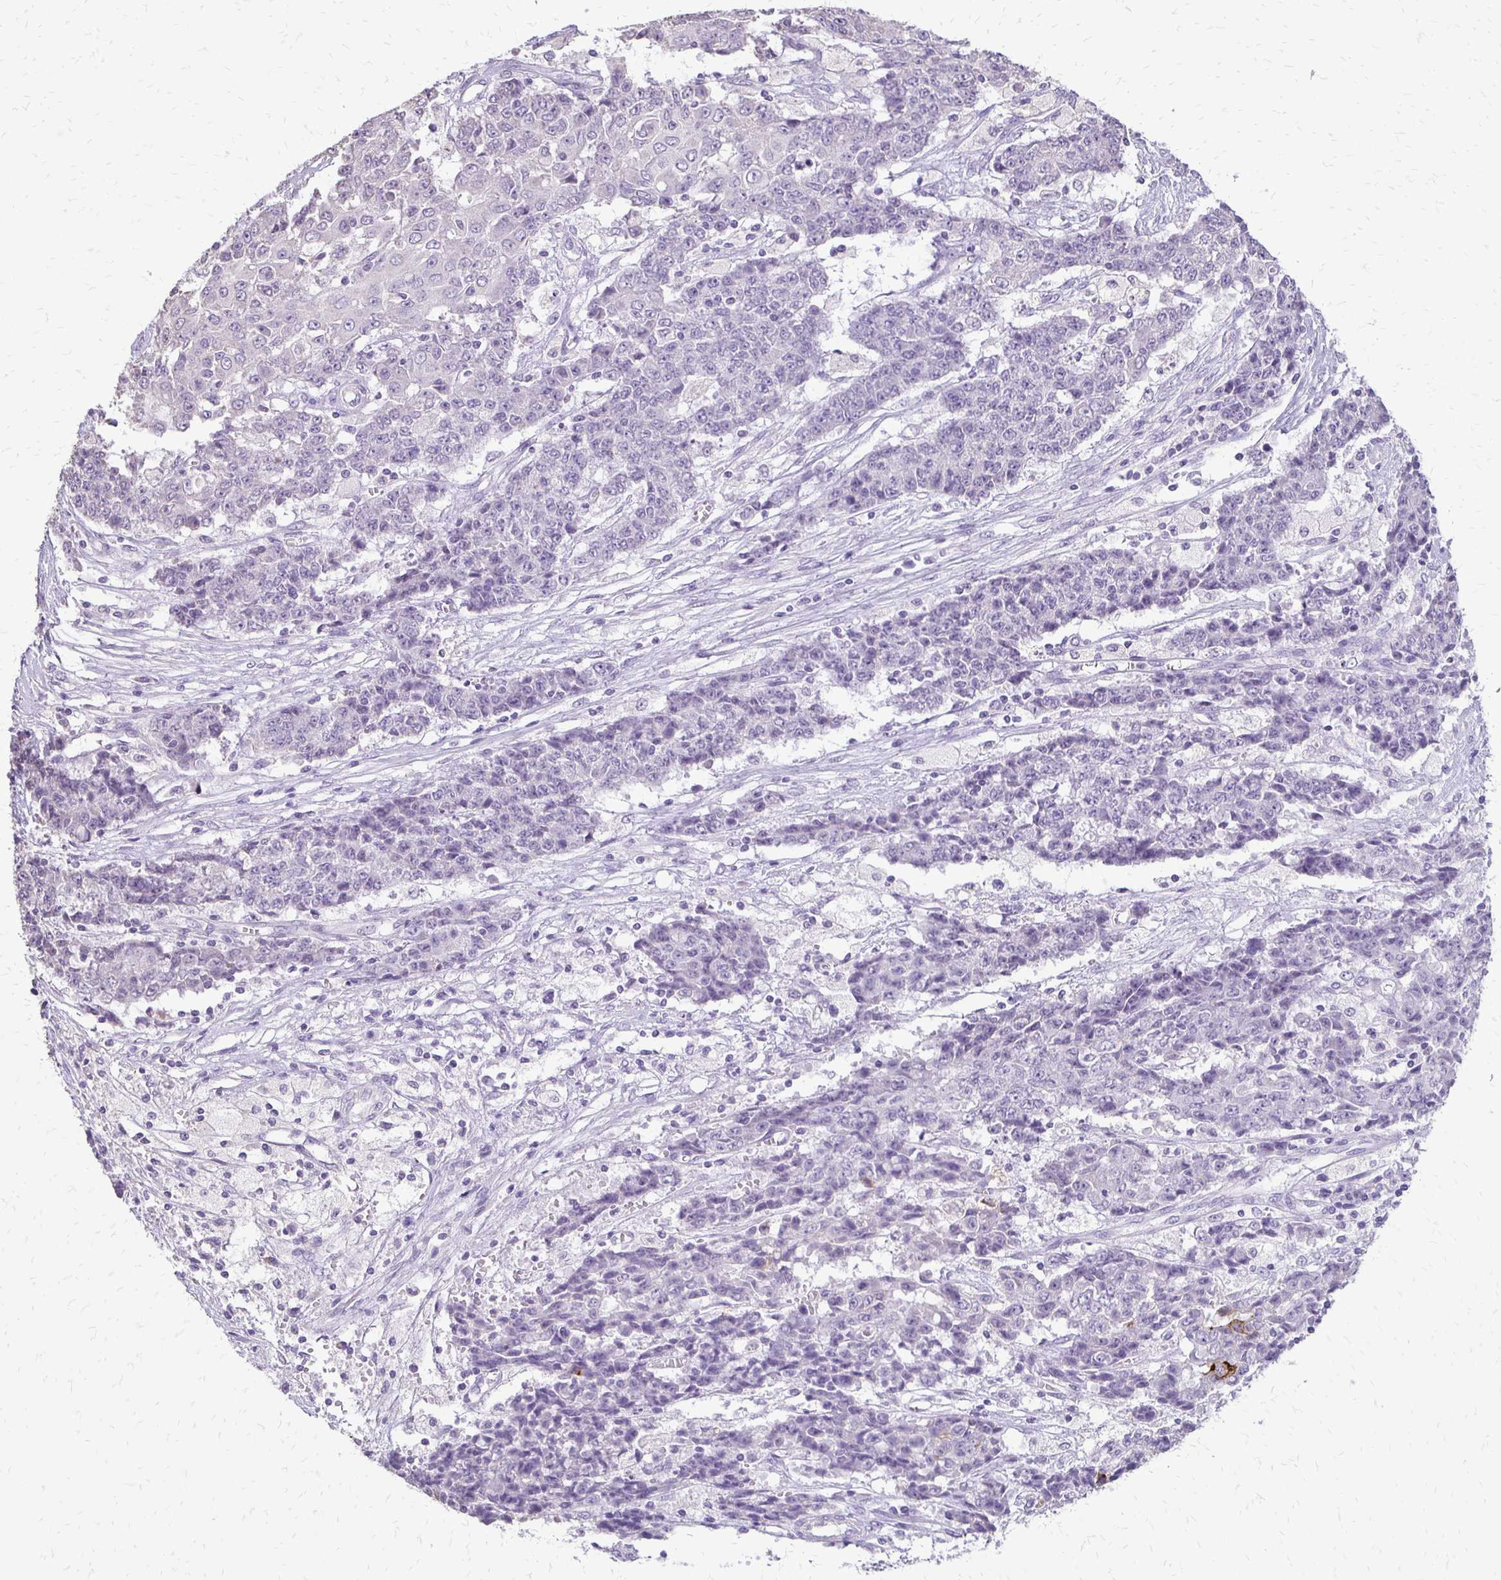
{"staining": {"intensity": "negative", "quantity": "none", "location": "none"}, "tissue": "ovarian cancer", "cell_type": "Tumor cells", "image_type": "cancer", "snomed": [{"axis": "morphology", "description": "Carcinoma, endometroid"}, {"axis": "topography", "description": "Ovary"}], "caption": "Immunohistochemistry (IHC) histopathology image of neoplastic tissue: endometroid carcinoma (ovarian) stained with DAB demonstrates no significant protein staining in tumor cells.", "gene": "ALPG", "patient": {"sex": "female", "age": 42}}